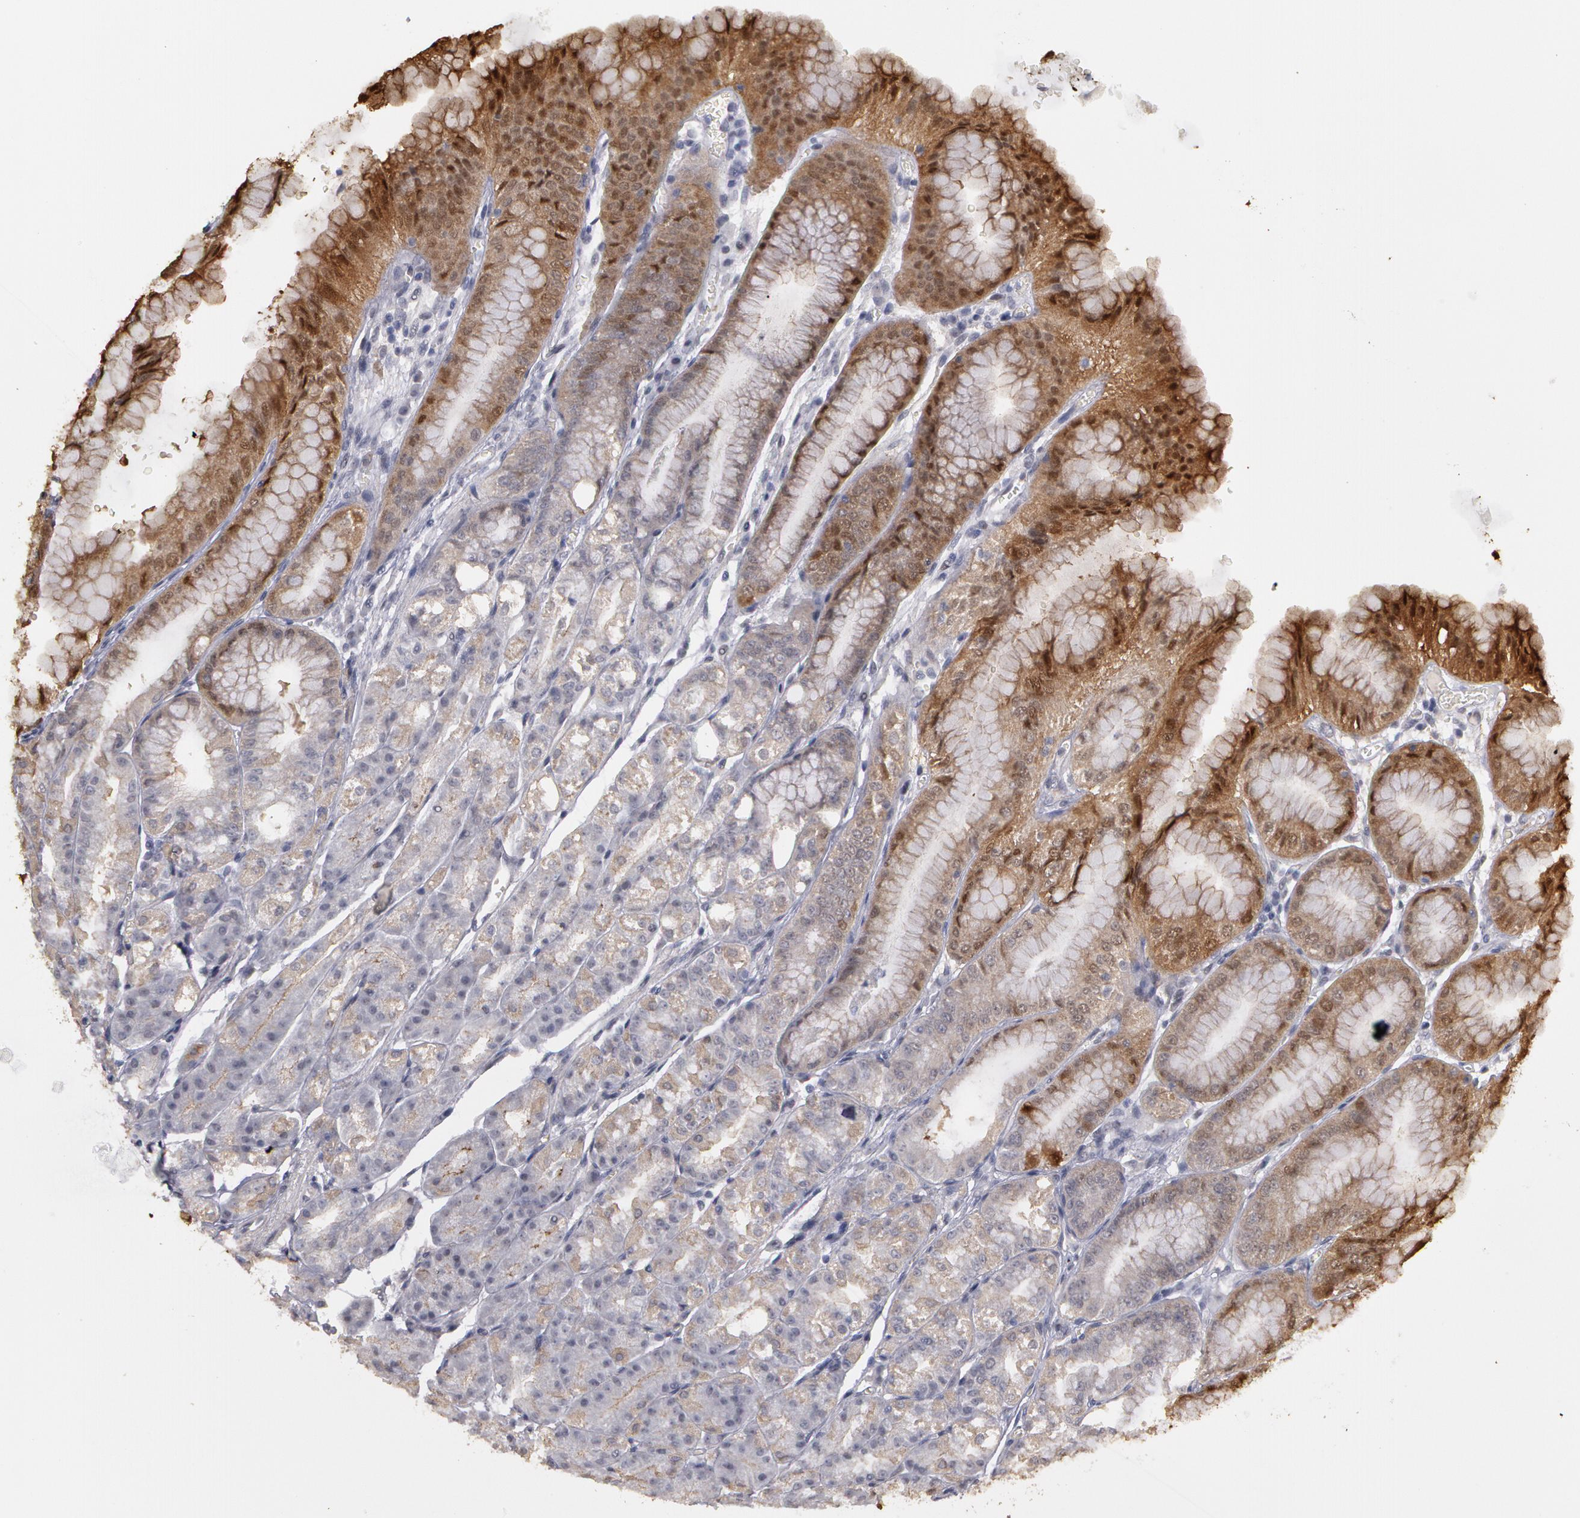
{"staining": {"intensity": "moderate", "quantity": "<25%", "location": "cytoplasmic/membranous,nuclear"}, "tissue": "stomach", "cell_type": "Glandular cells", "image_type": "normal", "snomed": [{"axis": "morphology", "description": "Normal tissue, NOS"}, {"axis": "topography", "description": "Stomach, lower"}], "caption": "Immunohistochemical staining of benign stomach shows low levels of moderate cytoplasmic/membranous,nuclear staining in about <25% of glandular cells. (brown staining indicates protein expression, while blue staining denotes nuclei).", "gene": "PRICKLE1", "patient": {"sex": "male", "age": 71}}